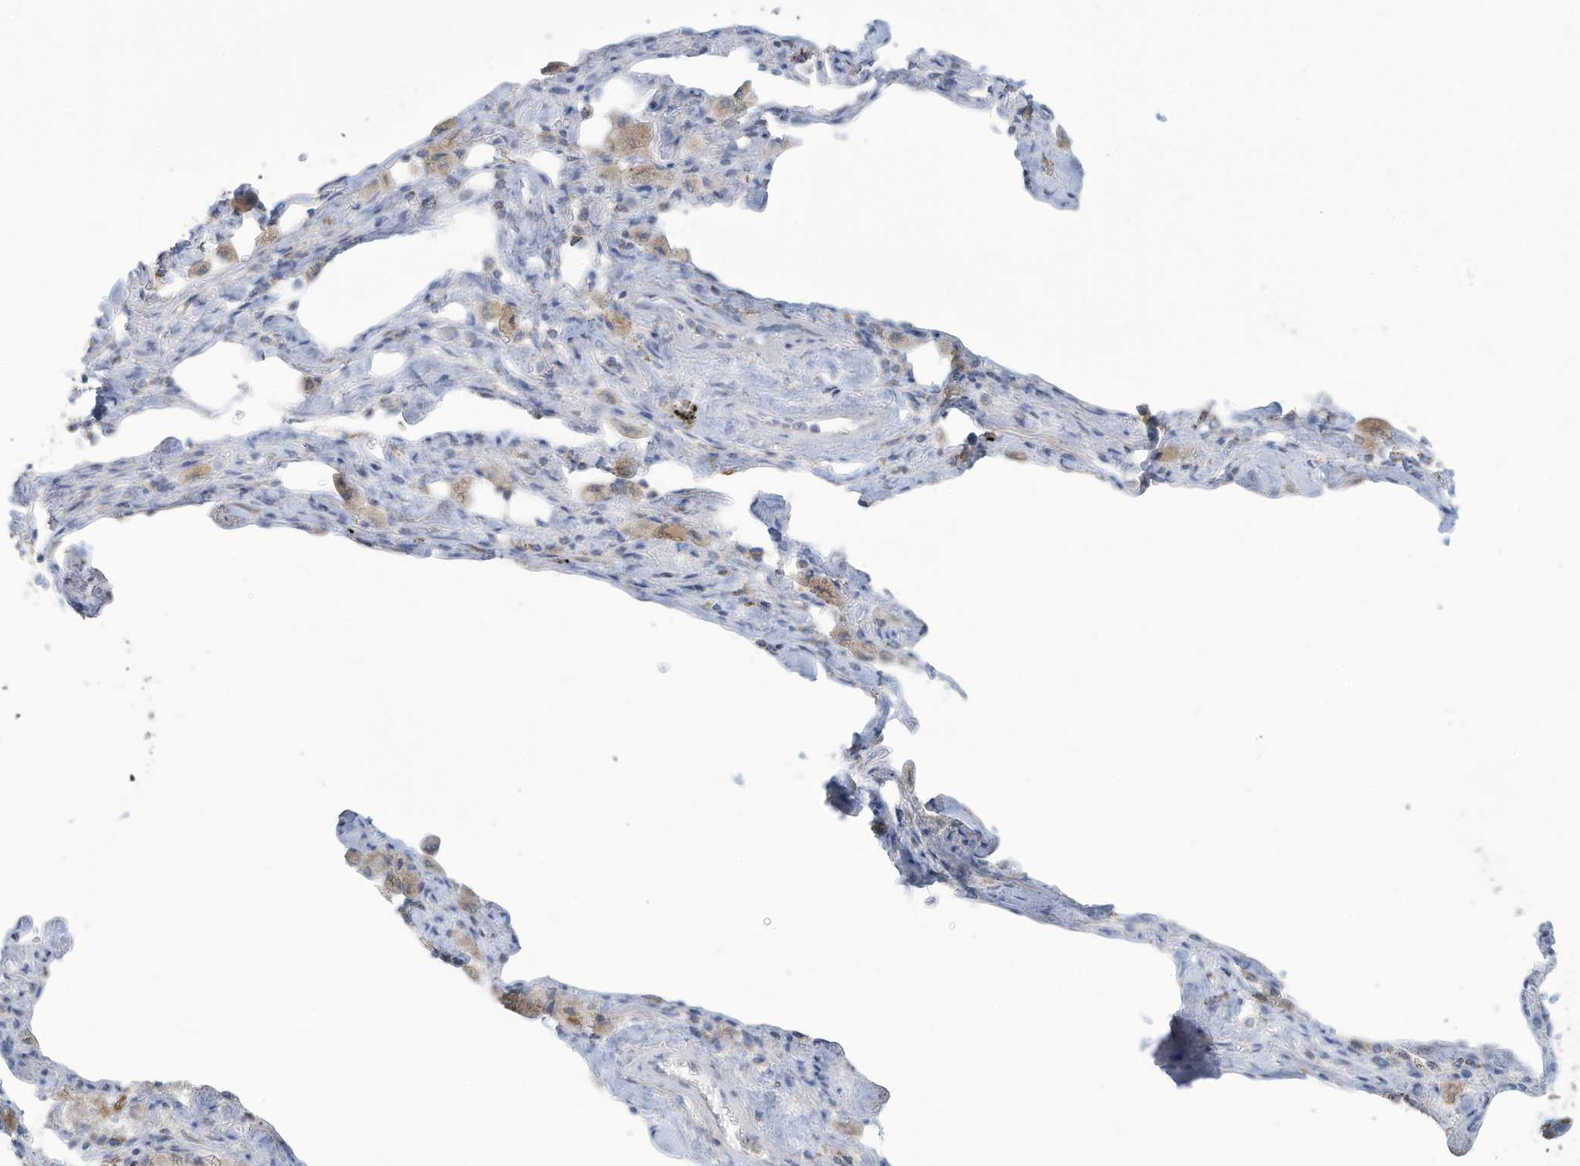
{"staining": {"intensity": "moderate", "quantity": "25%-75%", "location": "cytoplasmic/membranous"}, "tissue": "lung cancer", "cell_type": "Tumor cells", "image_type": "cancer", "snomed": [{"axis": "morphology", "description": "Adenocarcinoma, NOS"}, {"axis": "topography", "description": "Lung"}], "caption": "A medium amount of moderate cytoplasmic/membranous positivity is appreciated in about 25%-75% of tumor cells in lung adenocarcinoma tissue.", "gene": "NLN", "patient": {"sex": "female", "age": 51}}